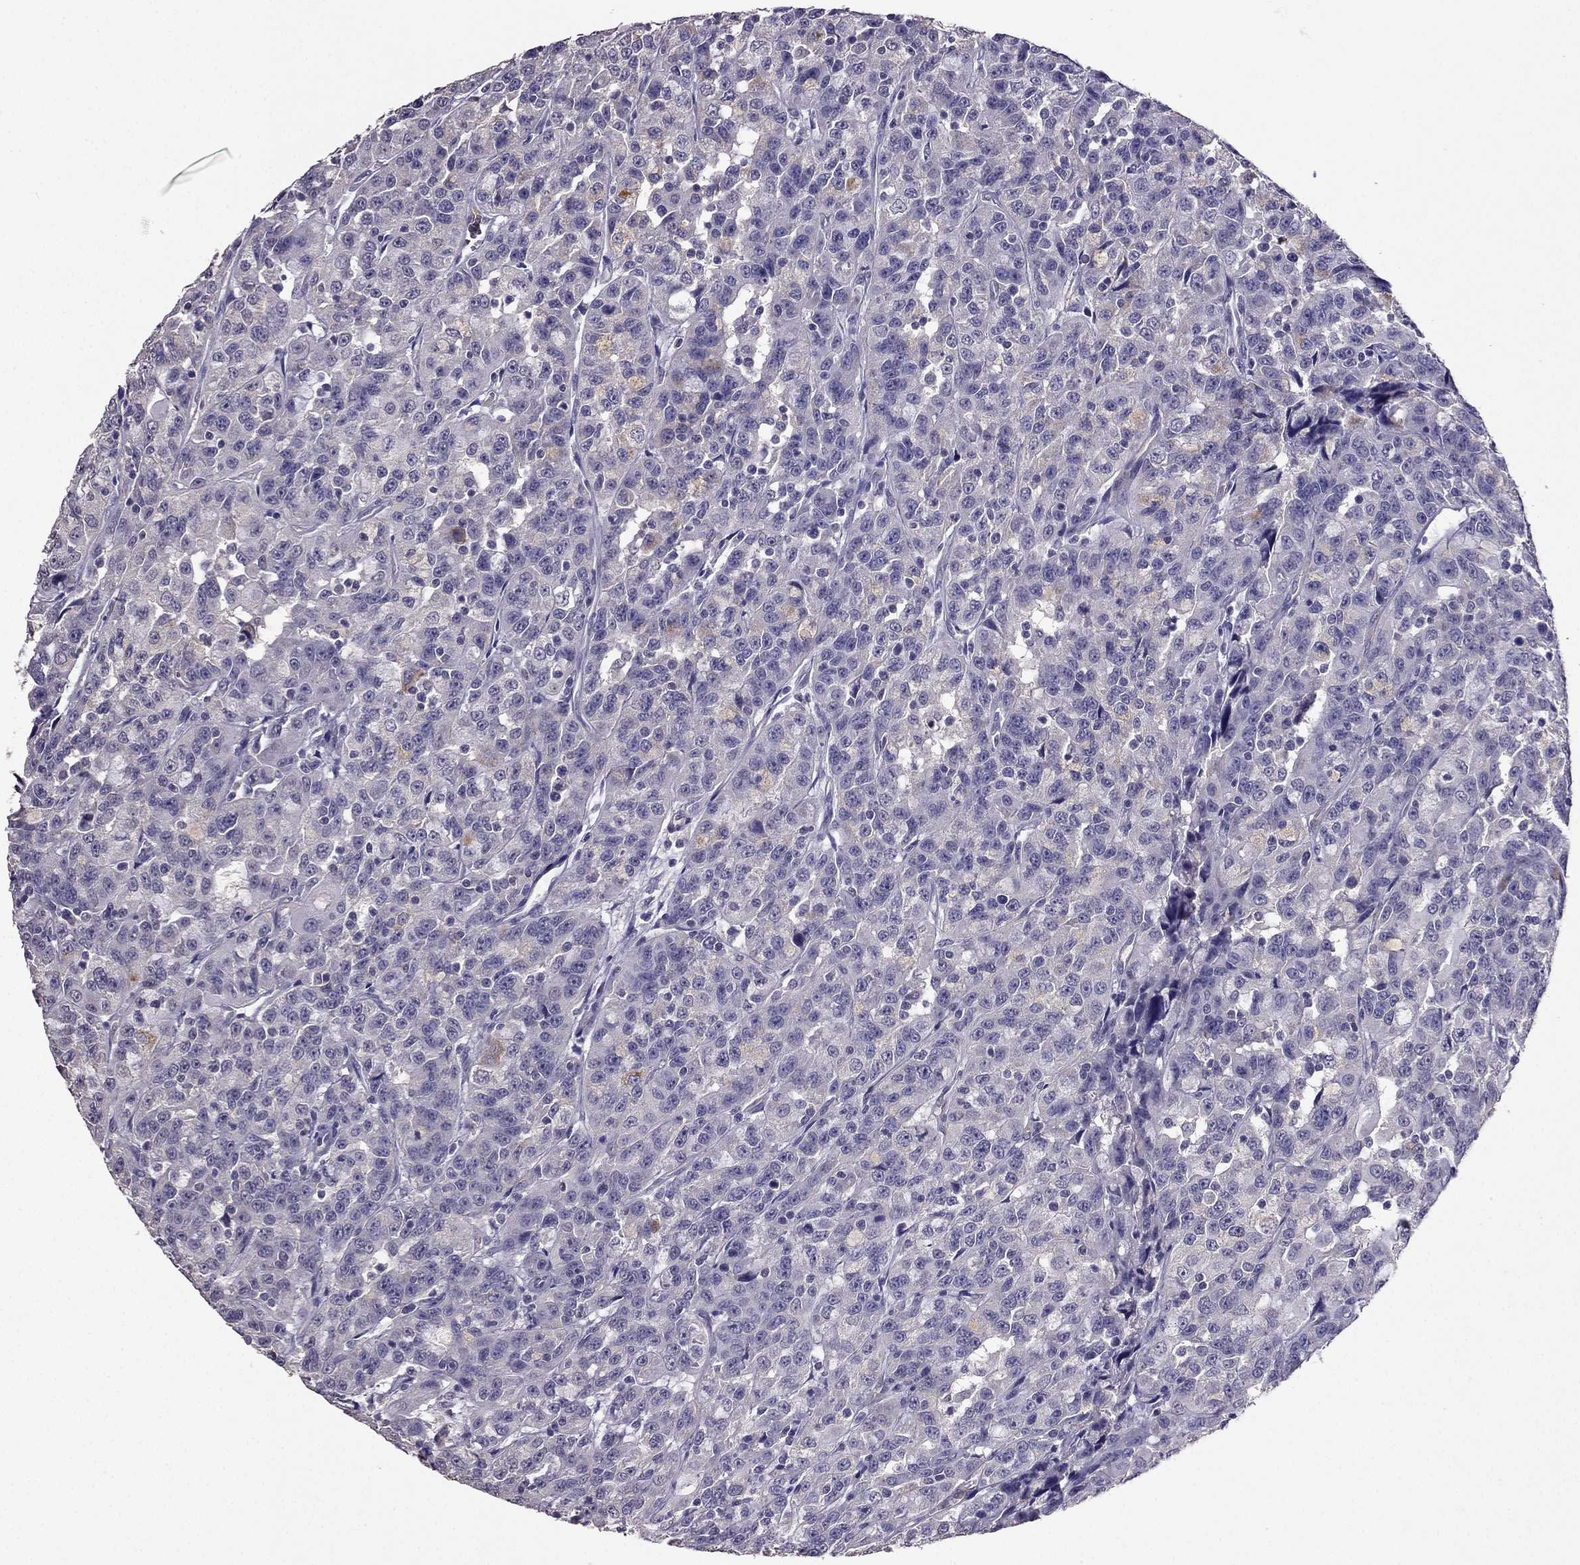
{"staining": {"intensity": "negative", "quantity": "none", "location": "none"}, "tissue": "urothelial cancer", "cell_type": "Tumor cells", "image_type": "cancer", "snomed": [{"axis": "morphology", "description": "Urothelial carcinoma, NOS"}, {"axis": "morphology", "description": "Urothelial carcinoma, High grade"}, {"axis": "topography", "description": "Urinary bladder"}], "caption": "The IHC micrograph has no significant staining in tumor cells of urothelial cancer tissue.", "gene": "RFLNB", "patient": {"sex": "female", "age": 73}}